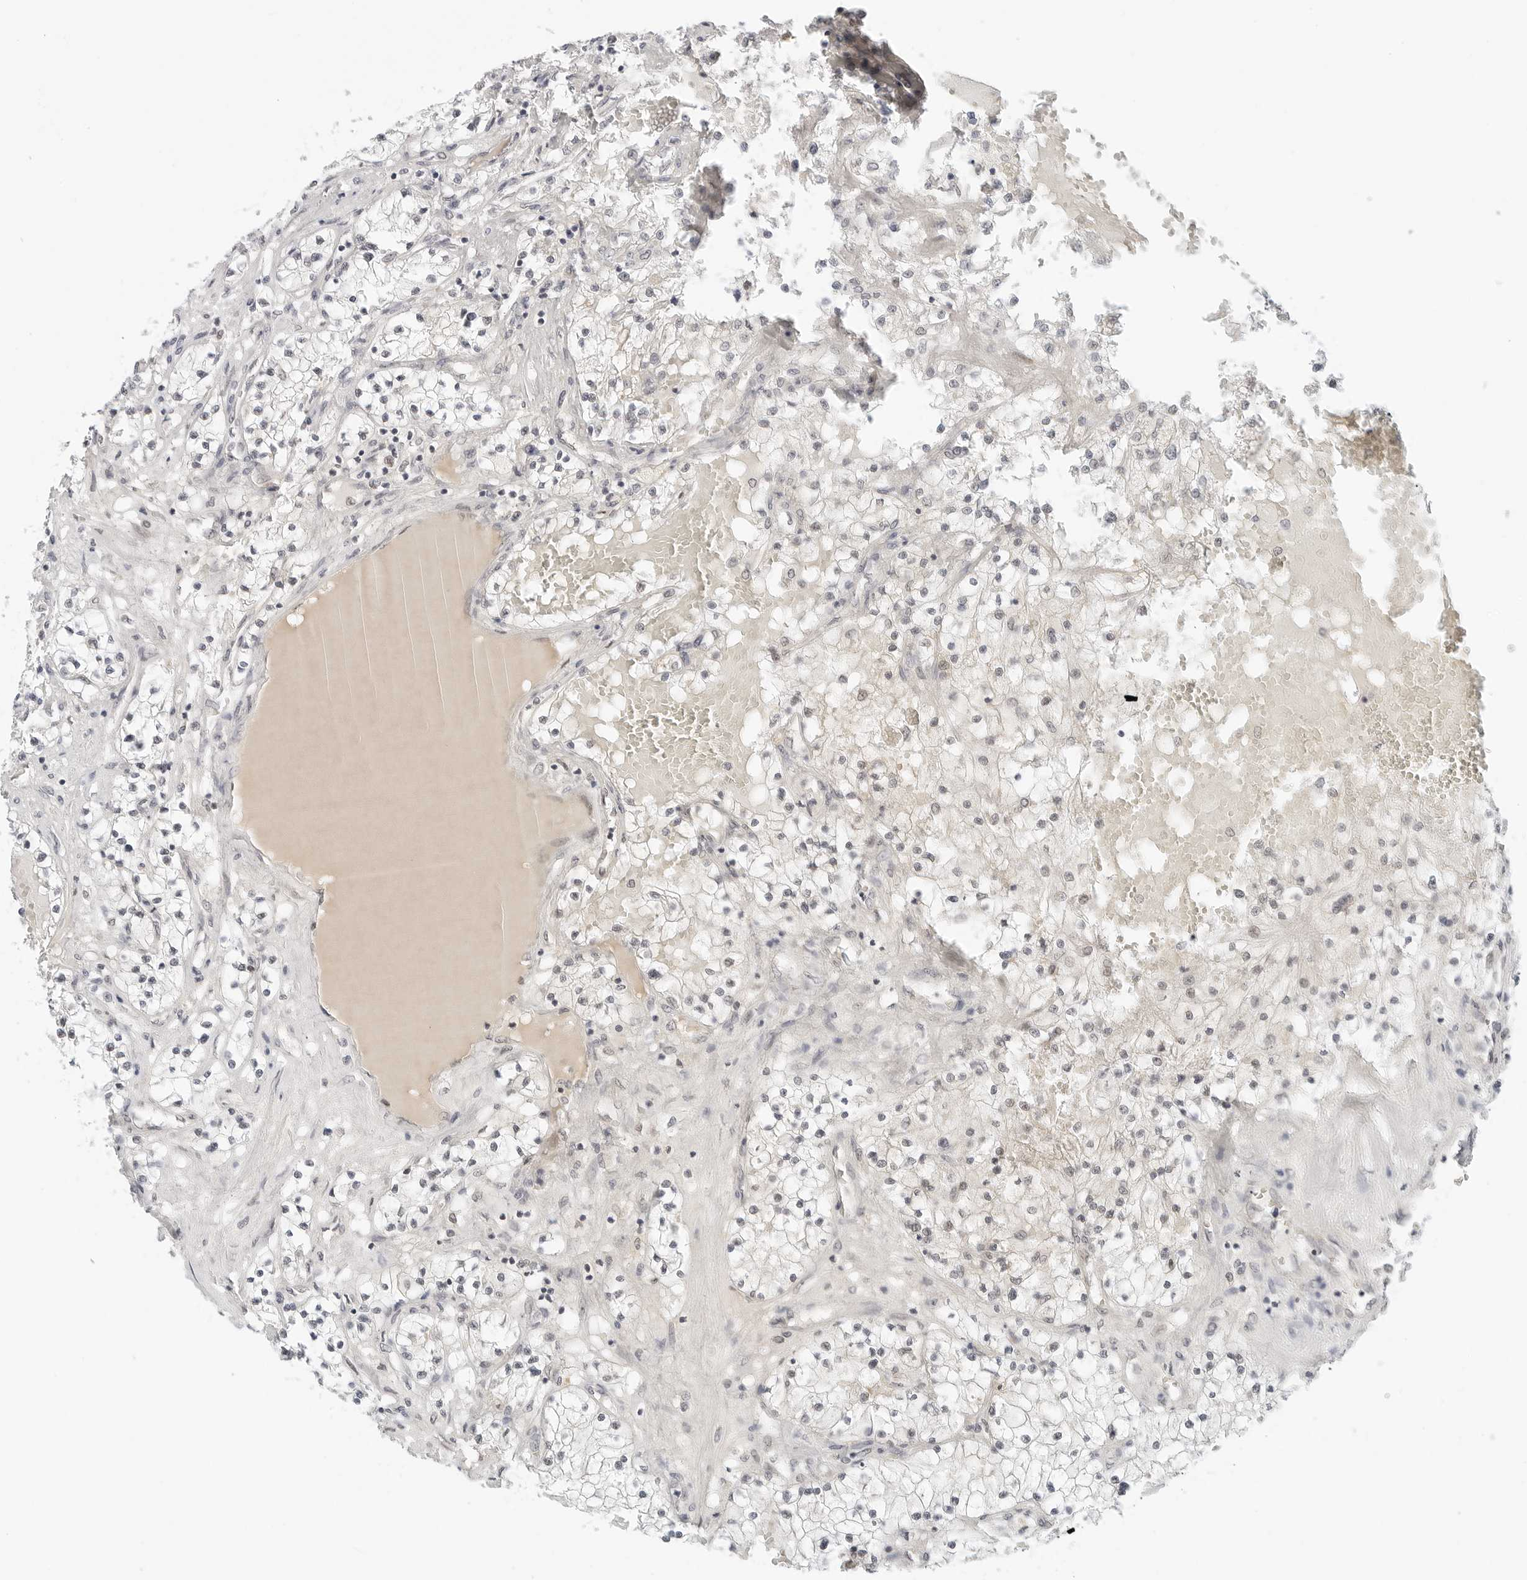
{"staining": {"intensity": "negative", "quantity": "none", "location": "none"}, "tissue": "renal cancer", "cell_type": "Tumor cells", "image_type": "cancer", "snomed": [{"axis": "morphology", "description": "Normal tissue, NOS"}, {"axis": "morphology", "description": "Adenocarcinoma, NOS"}, {"axis": "topography", "description": "Kidney"}], "caption": "A photomicrograph of human renal adenocarcinoma is negative for staining in tumor cells. The staining was performed using DAB (3,3'-diaminobenzidine) to visualize the protein expression in brown, while the nuclei were stained in blue with hematoxylin (Magnification: 20x).", "gene": "TSEN2", "patient": {"sex": "male", "age": 68}}